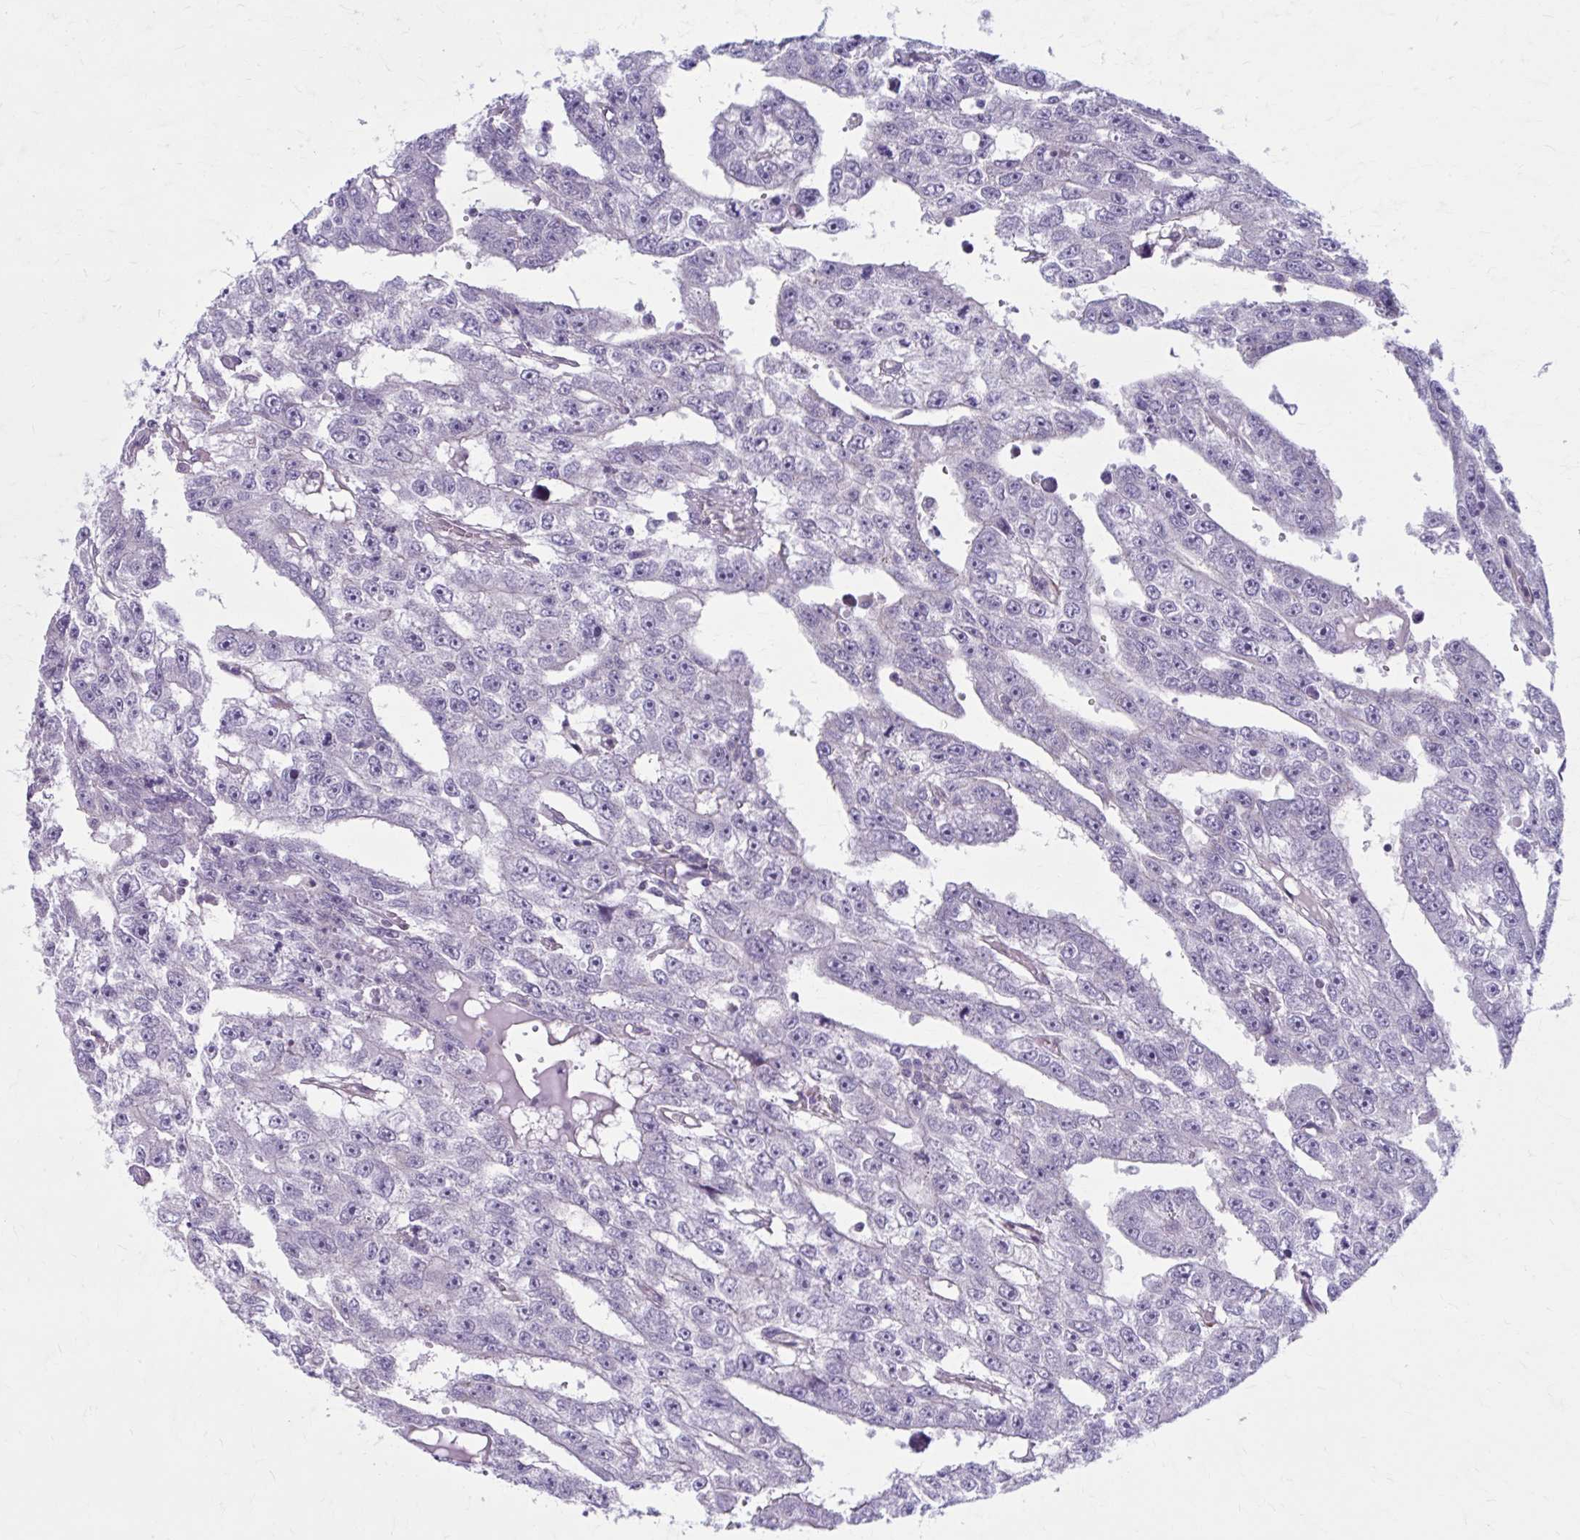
{"staining": {"intensity": "negative", "quantity": "none", "location": "none"}, "tissue": "testis cancer", "cell_type": "Tumor cells", "image_type": "cancer", "snomed": [{"axis": "morphology", "description": "Carcinoma, Embryonal, NOS"}, {"axis": "topography", "description": "Testis"}], "caption": "Testis cancer (embryonal carcinoma) was stained to show a protein in brown. There is no significant expression in tumor cells. (DAB (3,3'-diaminobenzidine) immunohistochemistry, high magnification).", "gene": "CHST3", "patient": {"sex": "male", "age": 20}}